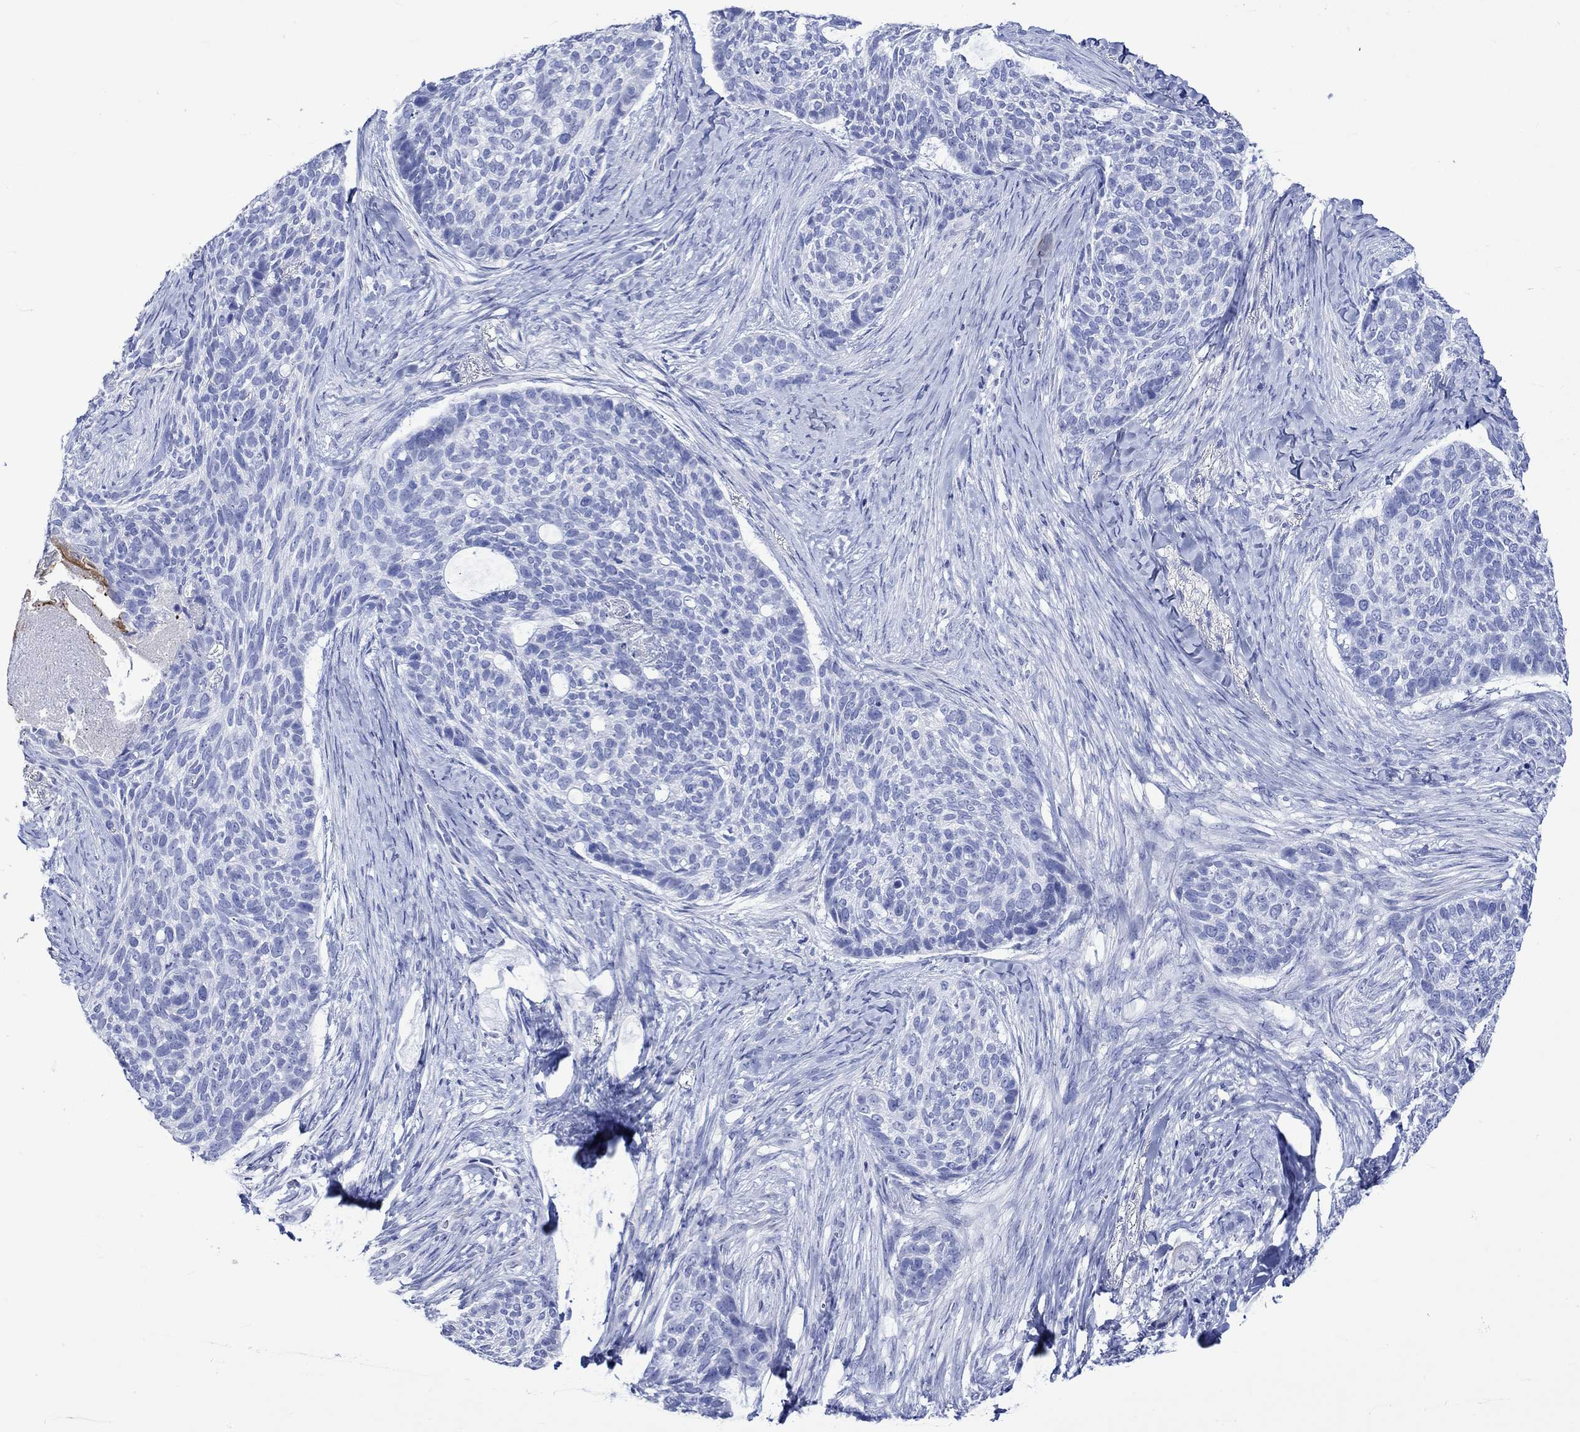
{"staining": {"intensity": "negative", "quantity": "none", "location": "none"}, "tissue": "skin cancer", "cell_type": "Tumor cells", "image_type": "cancer", "snomed": [{"axis": "morphology", "description": "Basal cell carcinoma"}, {"axis": "topography", "description": "Skin"}], "caption": "The image demonstrates no staining of tumor cells in skin cancer (basal cell carcinoma).", "gene": "CRYAB", "patient": {"sex": "female", "age": 69}}